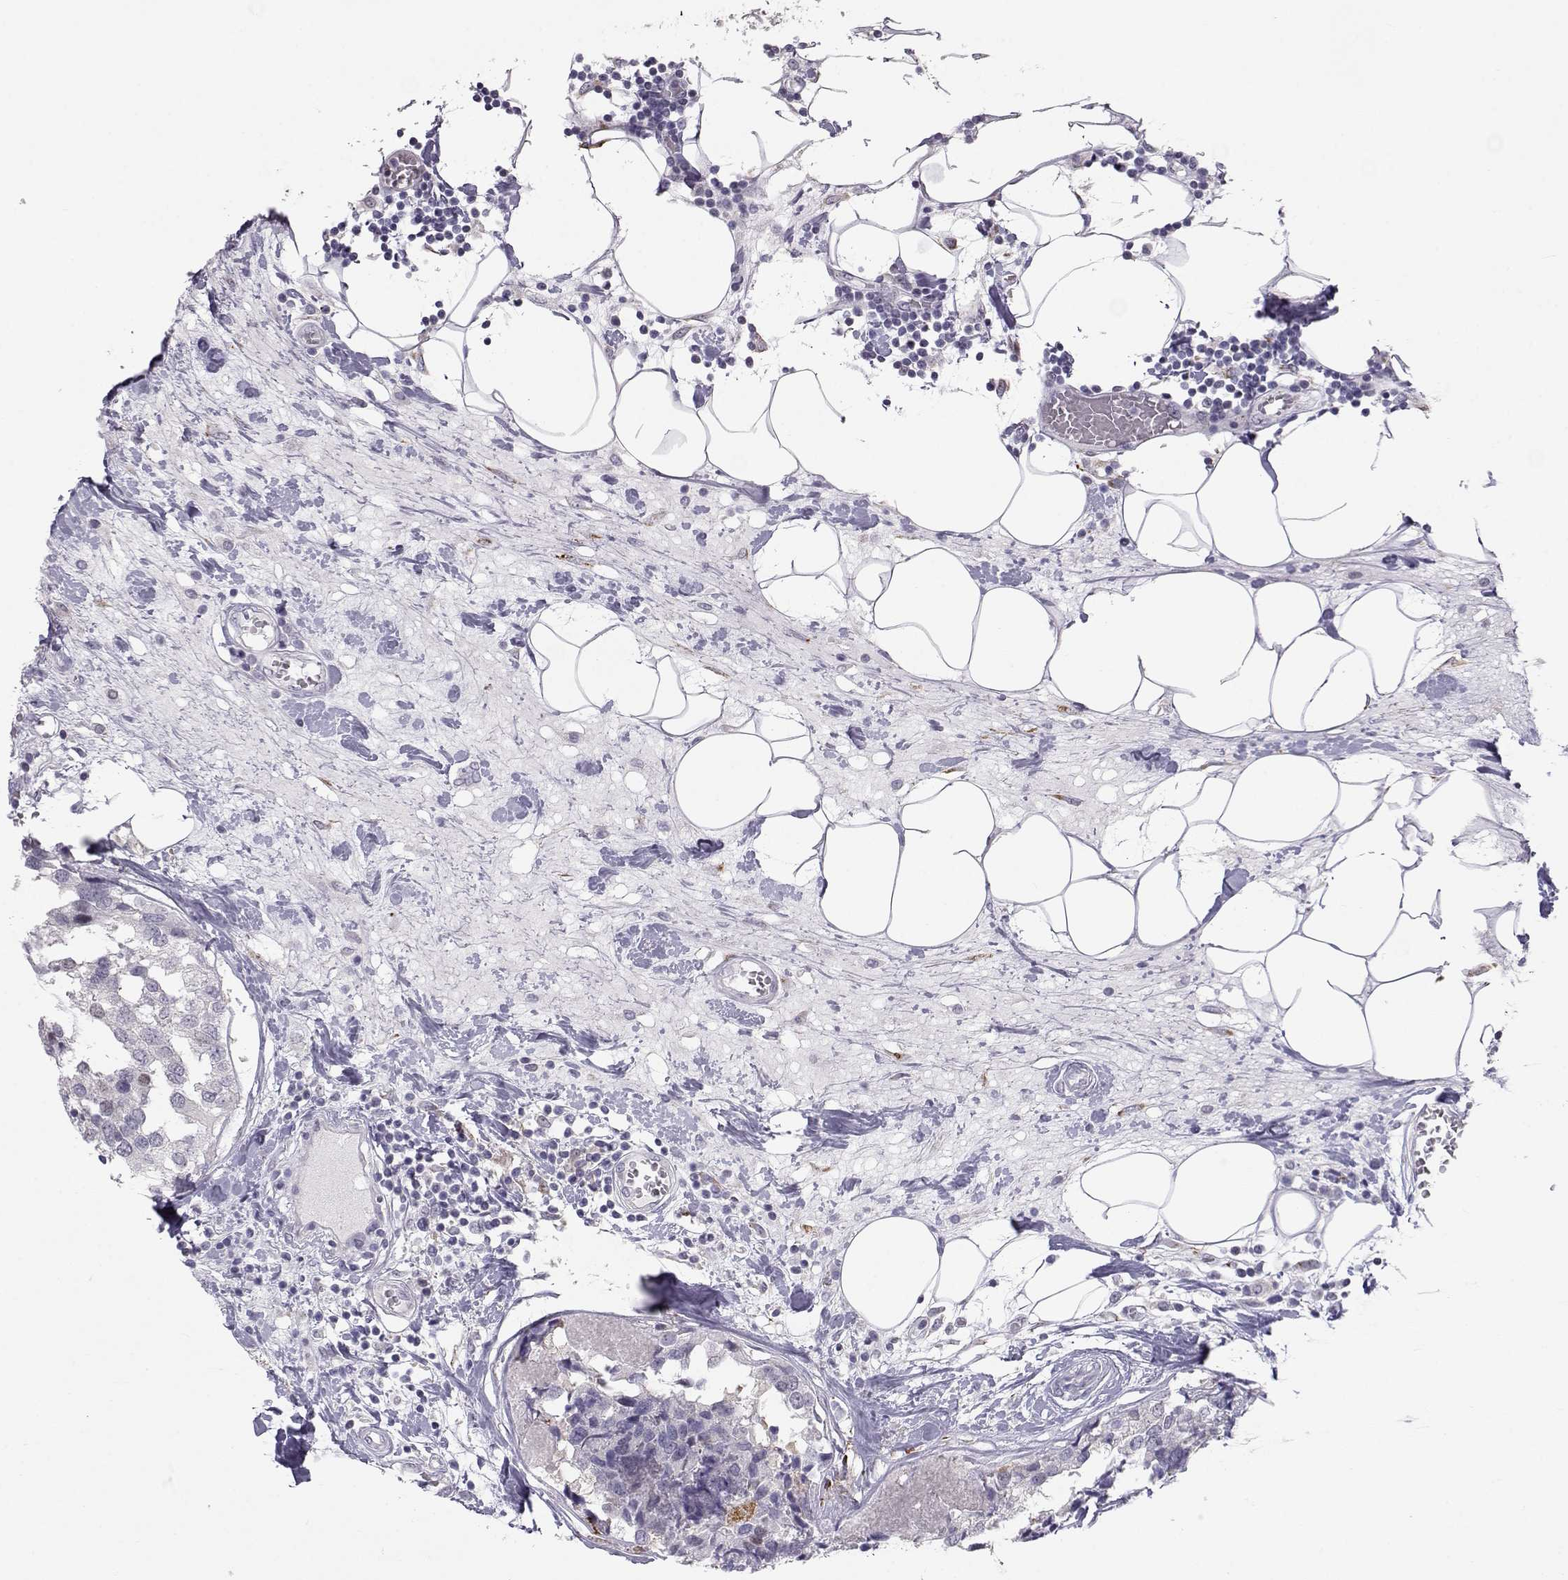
{"staining": {"intensity": "negative", "quantity": "none", "location": "none"}, "tissue": "breast cancer", "cell_type": "Tumor cells", "image_type": "cancer", "snomed": [{"axis": "morphology", "description": "Lobular carcinoma"}, {"axis": "topography", "description": "Breast"}], "caption": "Immunohistochemistry of human breast lobular carcinoma displays no positivity in tumor cells.", "gene": "NPVF", "patient": {"sex": "female", "age": 59}}